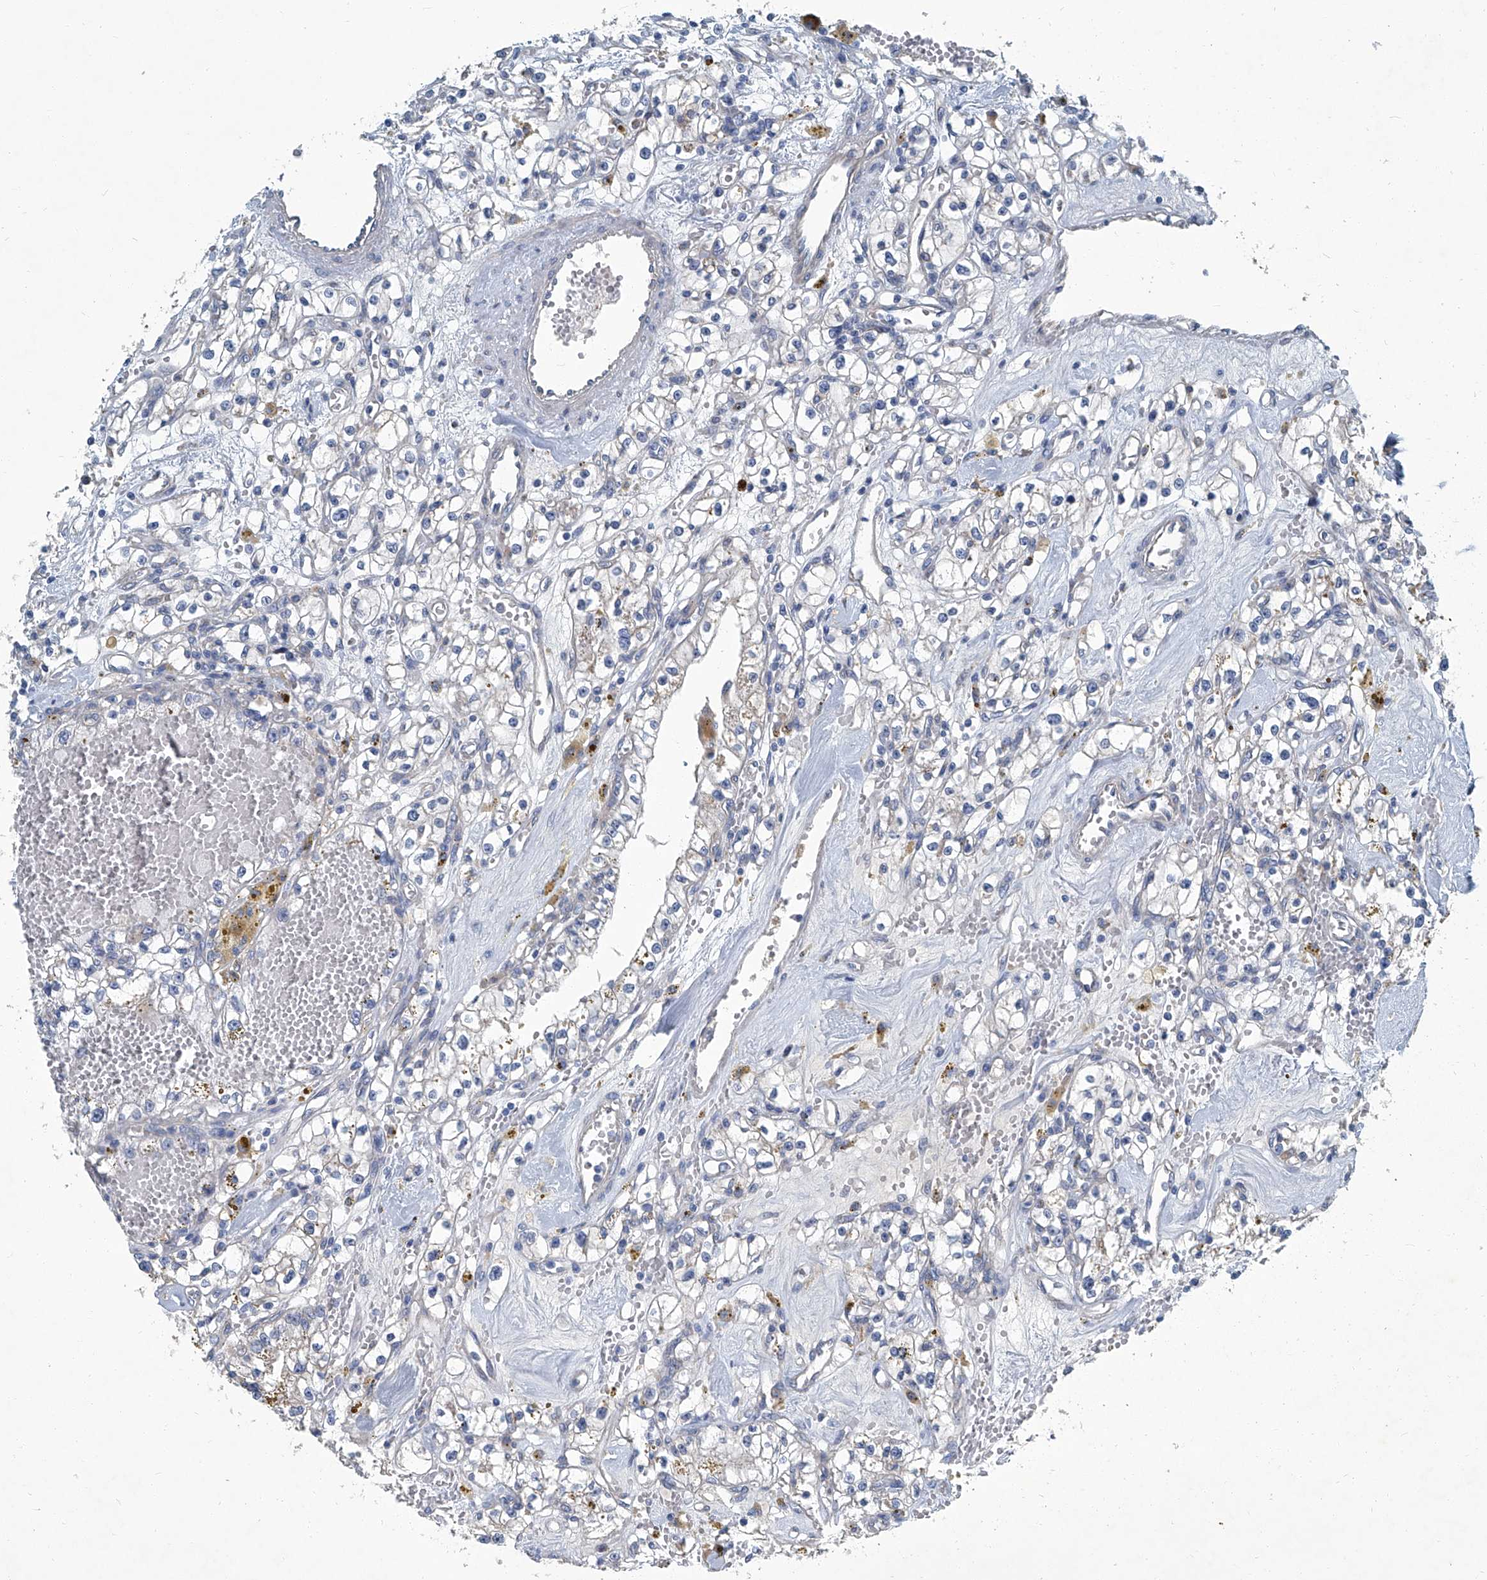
{"staining": {"intensity": "moderate", "quantity": "<25%", "location": "cytoplasmic/membranous"}, "tissue": "renal cancer", "cell_type": "Tumor cells", "image_type": "cancer", "snomed": [{"axis": "morphology", "description": "Adenocarcinoma, NOS"}, {"axis": "topography", "description": "Kidney"}], "caption": "High-magnification brightfield microscopy of renal cancer stained with DAB (3,3'-diaminobenzidine) (brown) and counterstained with hematoxylin (blue). tumor cells exhibit moderate cytoplasmic/membranous expression is present in about<25% of cells. The staining is performed using DAB (3,3'-diaminobenzidine) brown chromogen to label protein expression. The nuclei are counter-stained blue using hematoxylin.", "gene": "SLC26A11", "patient": {"sex": "male", "age": 56}}